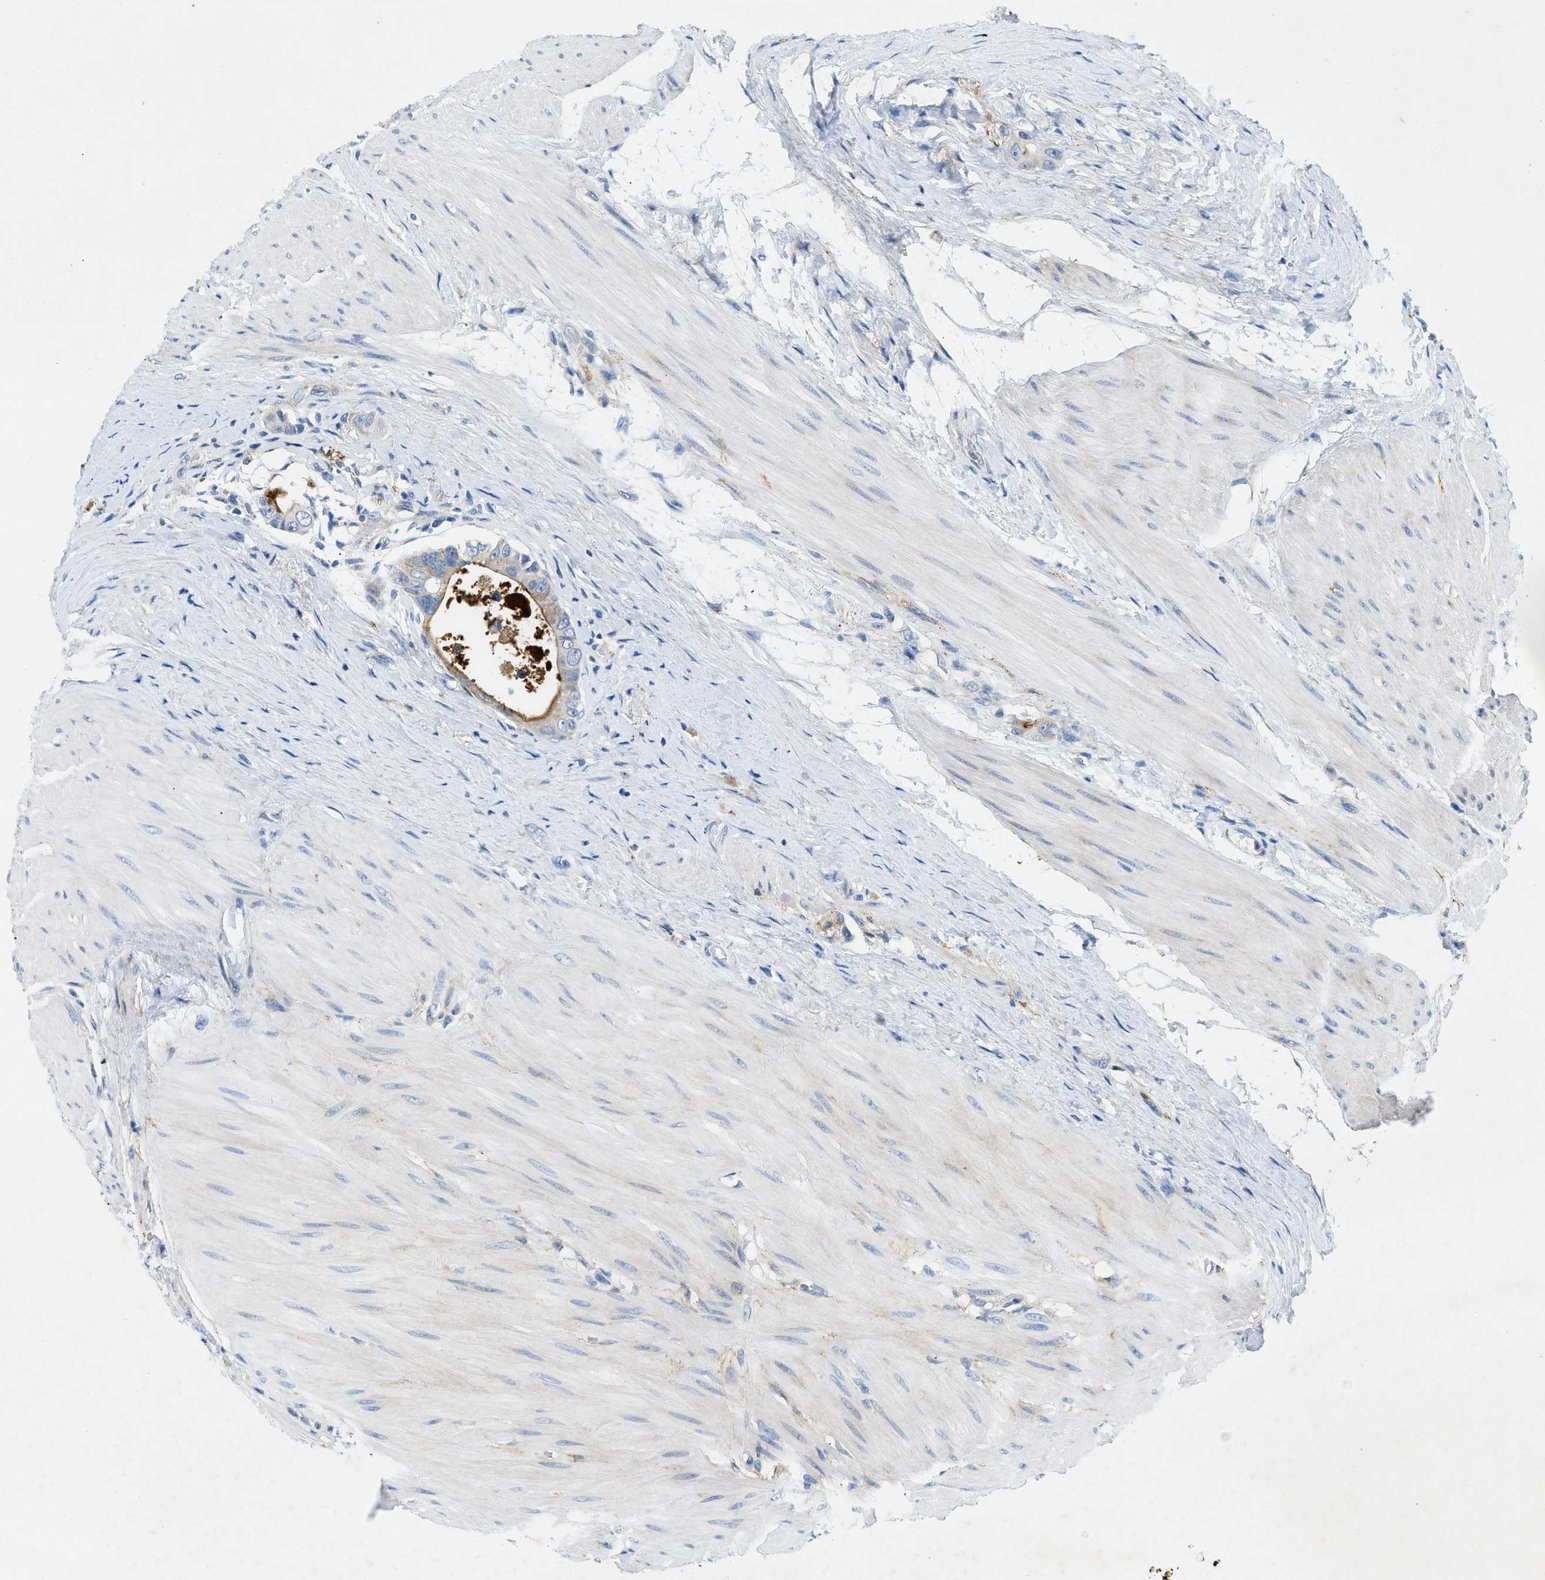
{"staining": {"intensity": "strong", "quantity": "25%-75%", "location": "cytoplasmic/membranous"}, "tissue": "colorectal cancer", "cell_type": "Tumor cells", "image_type": "cancer", "snomed": [{"axis": "morphology", "description": "Adenocarcinoma, NOS"}, {"axis": "topography", "description": "Rectum"}], "caption": "Strong cytoplasmic/membranous protein expression is appreciated in about 25%-75% of tumor cells in colorectal adenocarcinoma.", "gene": "ZDHHC13", "patient": {"sex": "male", "age": 51}}